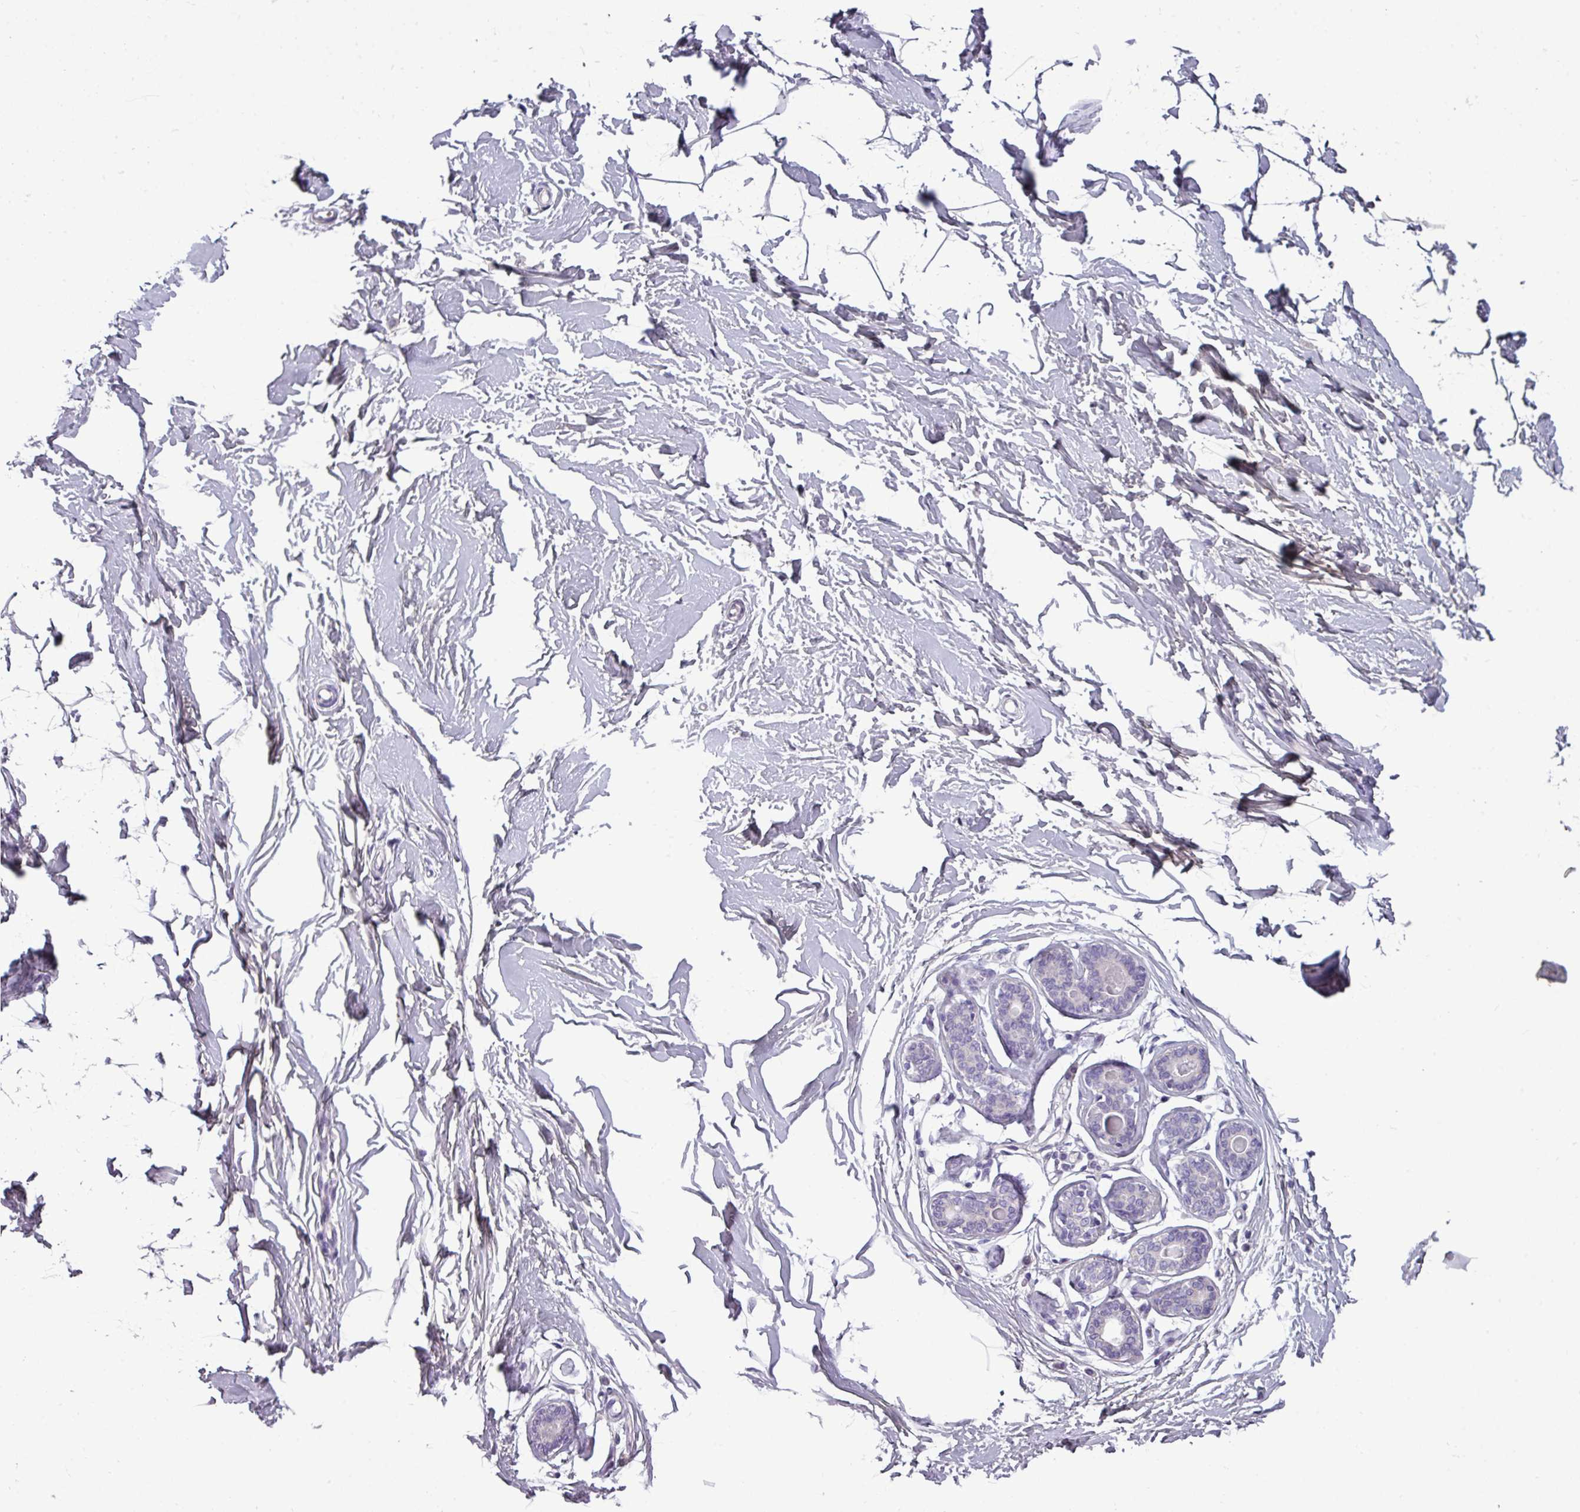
{"staining": {"intensity": "negative", "quantity": "none", "location": "none"}, "tissue": "breast", "cell_type": "Adipocytes", "image_type": "normal", "snomed": [{"axis": "morphology", "description": "Normal tissue, NOS"}, {"axis": "topography", "description": "Breast"}], "caption": "A micrograph of human breast is negative for staining in adipocytes. Nuclei are stained in blue.", "gene": "DNAAF9", "patient": {"sex": "female", "age": 23}}